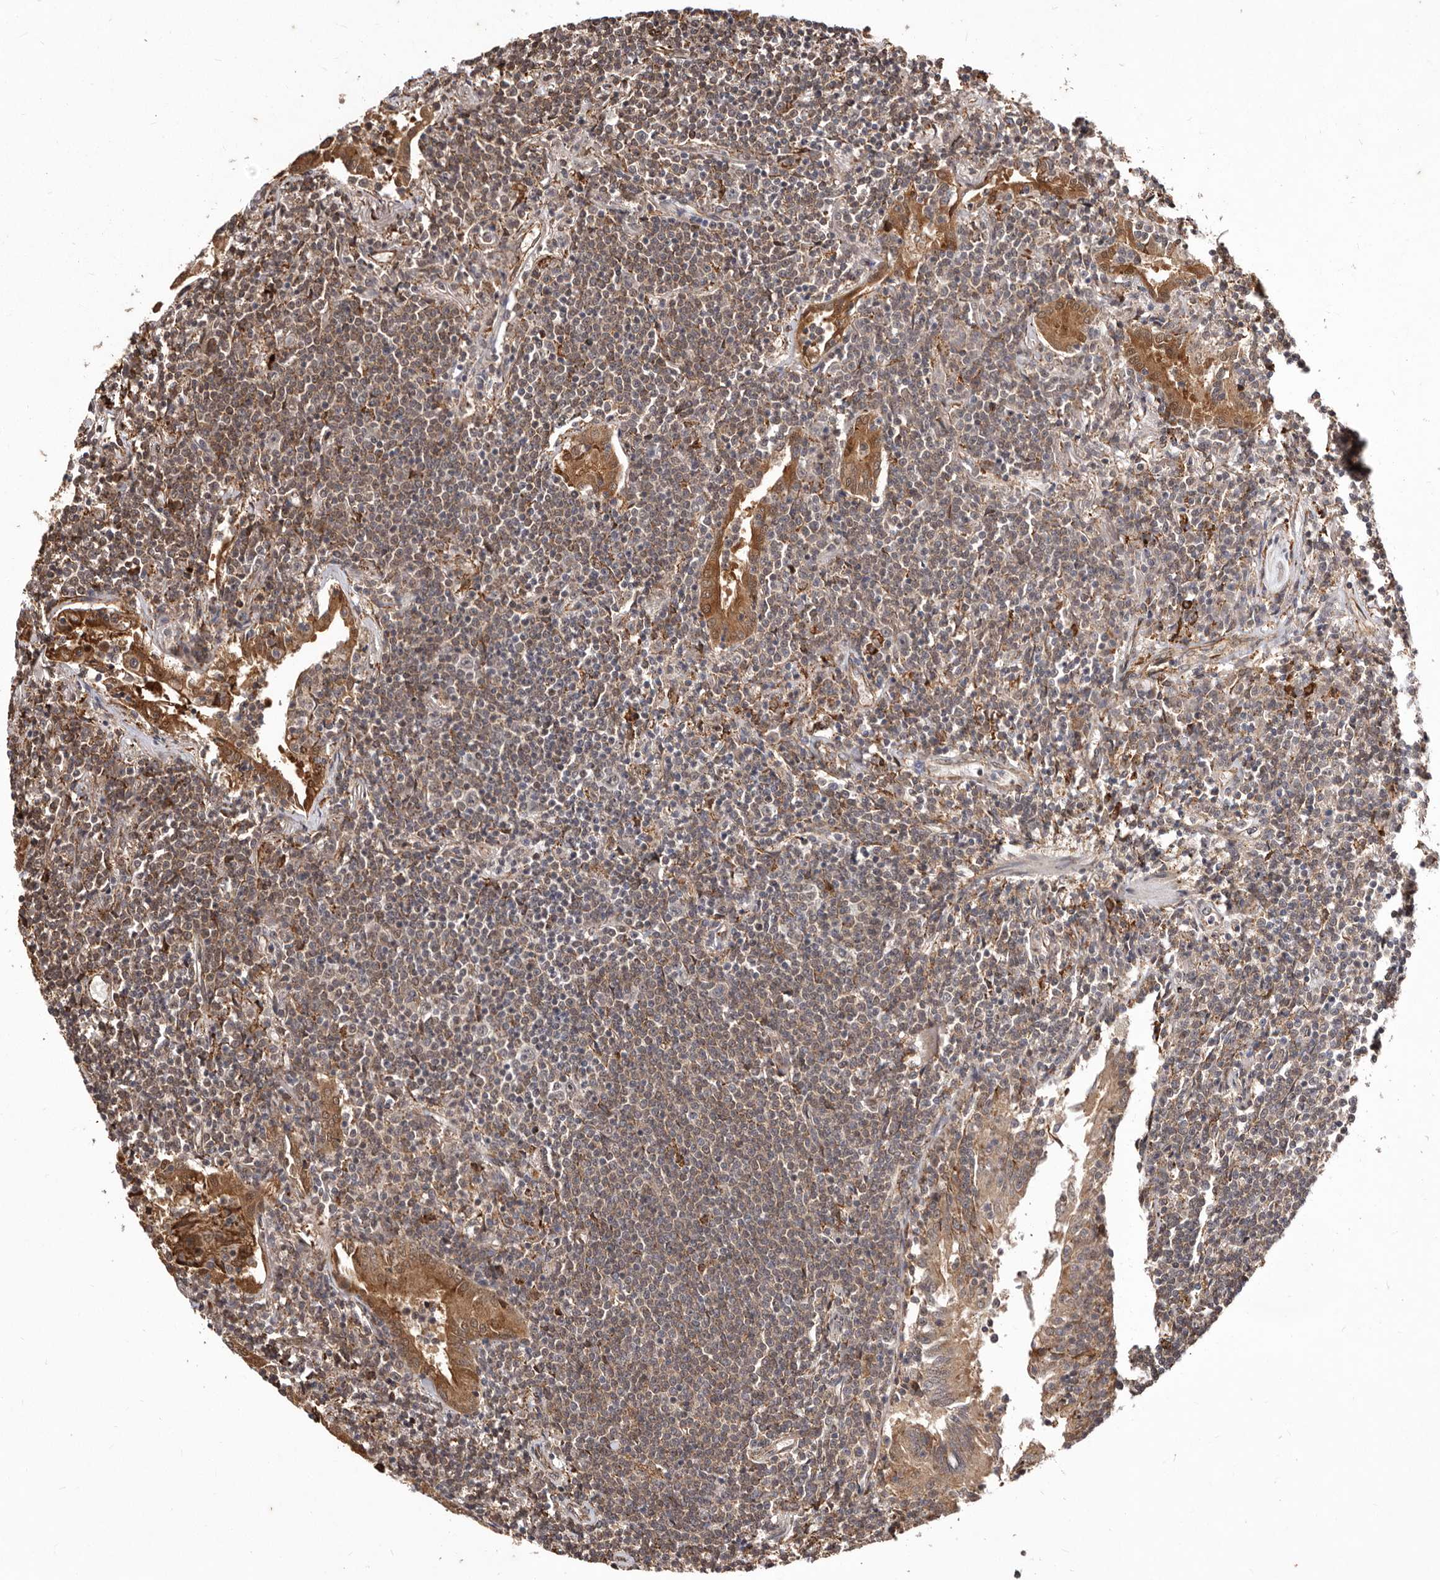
{"staining": {"intensity": "weak", "quantity": "25%-75%", "location": "cytoplasmic/membranous"}, "tissue": "lymphoma", "cell_type": "Tumor cells", "image_type": "cancer", "snomed": [{"axis": "morphology", "description": "Malignant lymphoma, non-Hodgkin's type, Low grade"}, {"axis": "topography", "description": "Lung"}], "caption": "A brown stain highlights weak cytoplasmic/membranous positivity of a protein in malignant lymphoma, non-Hodgkin's type (low-grade) tumor cells.", "gene": "RRM2B", "patient": {"sex": "female", "age": 71}}